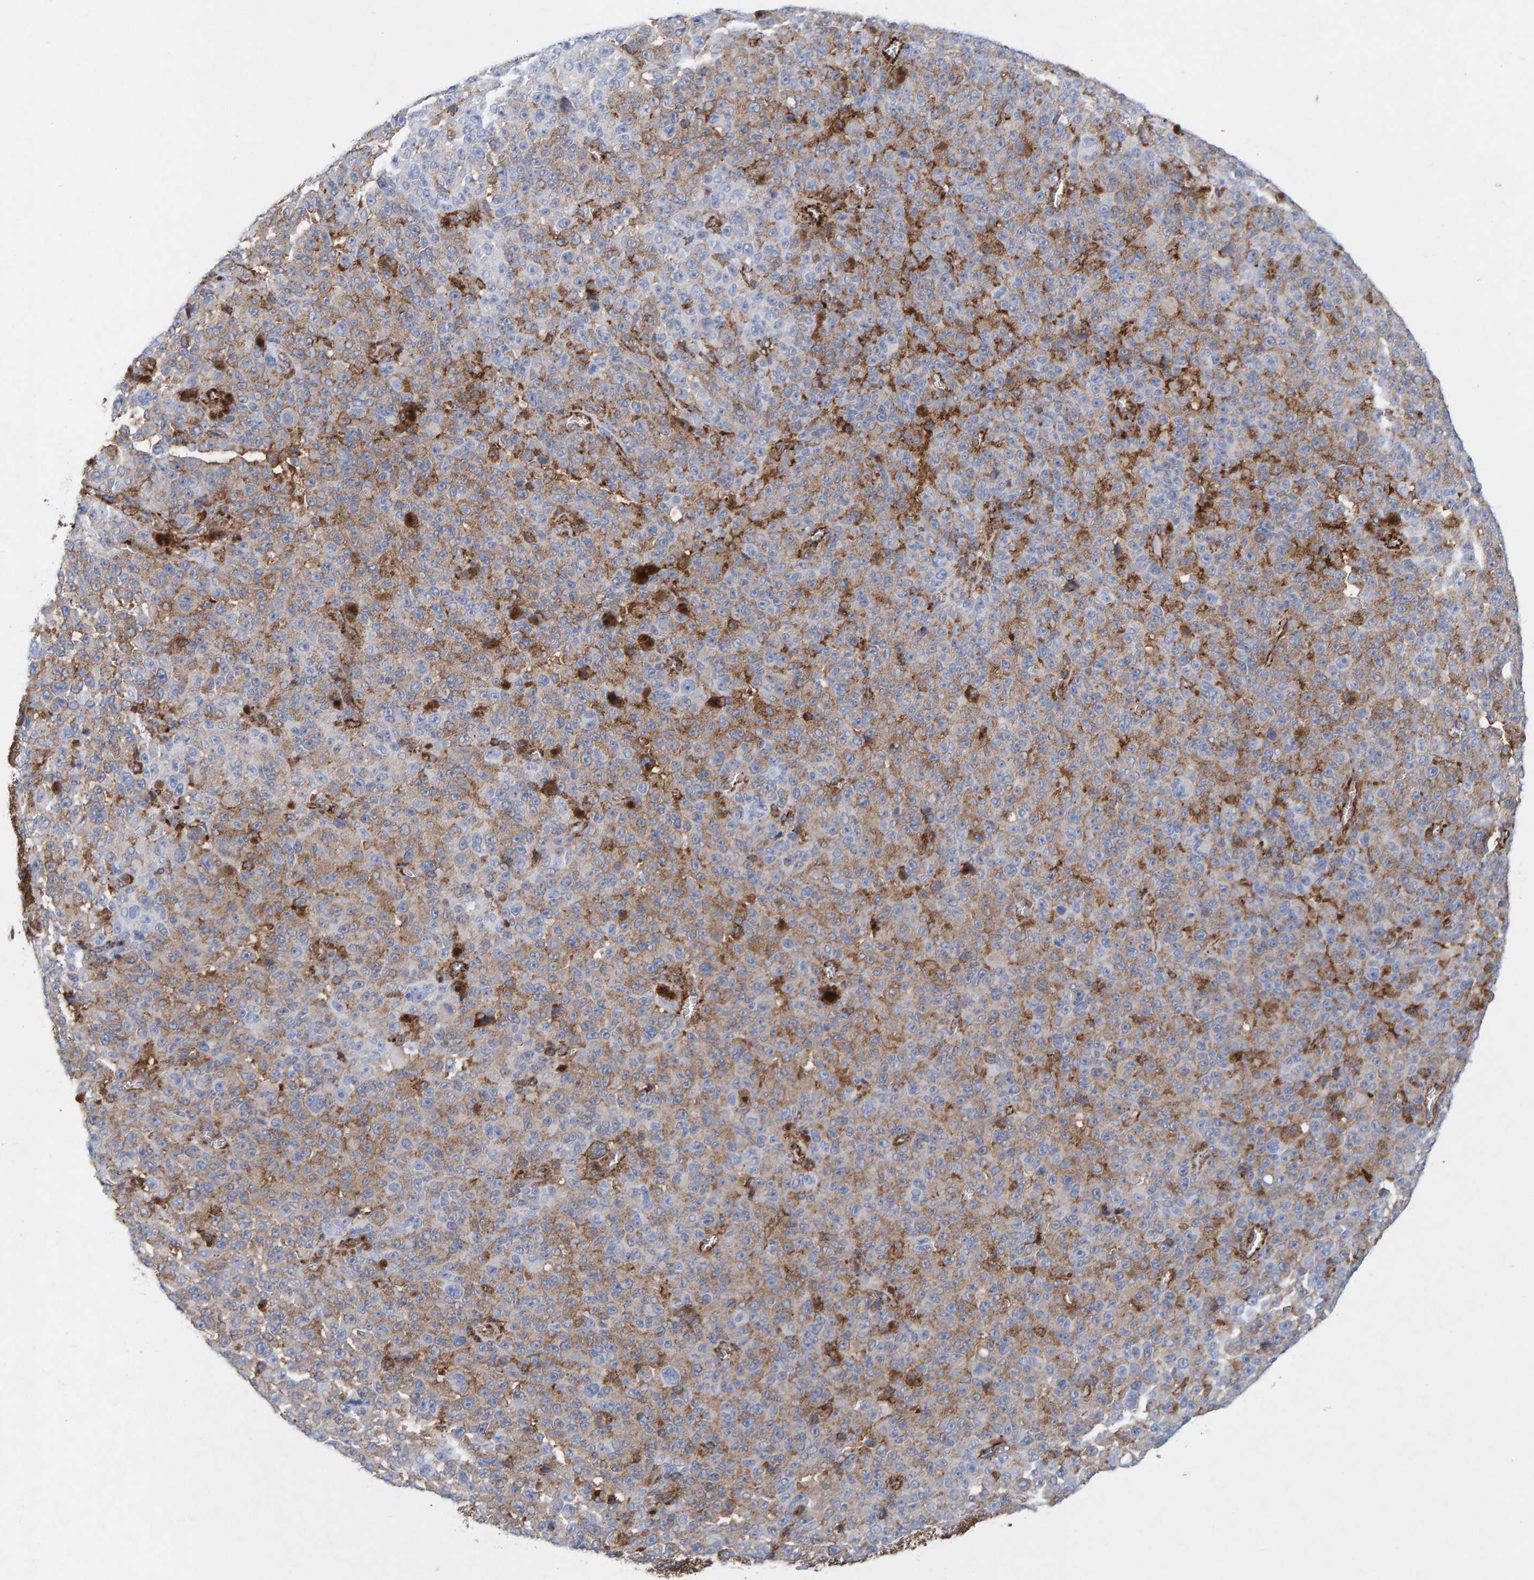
{"staining": {"intensity": "weak", "quantity": "<25%", "location": "cytoplasmic/membranous"}, "tissue": "melanoma", "cell_type": "Tumor cells", "image_type": "cancer", "snomed": [{"axis": "morphology", "description": "Malignant melanoma, NOS"}, {"axis": "topography", "description": "Skin"}], "caption": "Immunohistochemistry of malignant melanoma exhibits no positivity in tumor cells.", "gene": "MVP", "patient": {"sex": "female", "age": 82}}